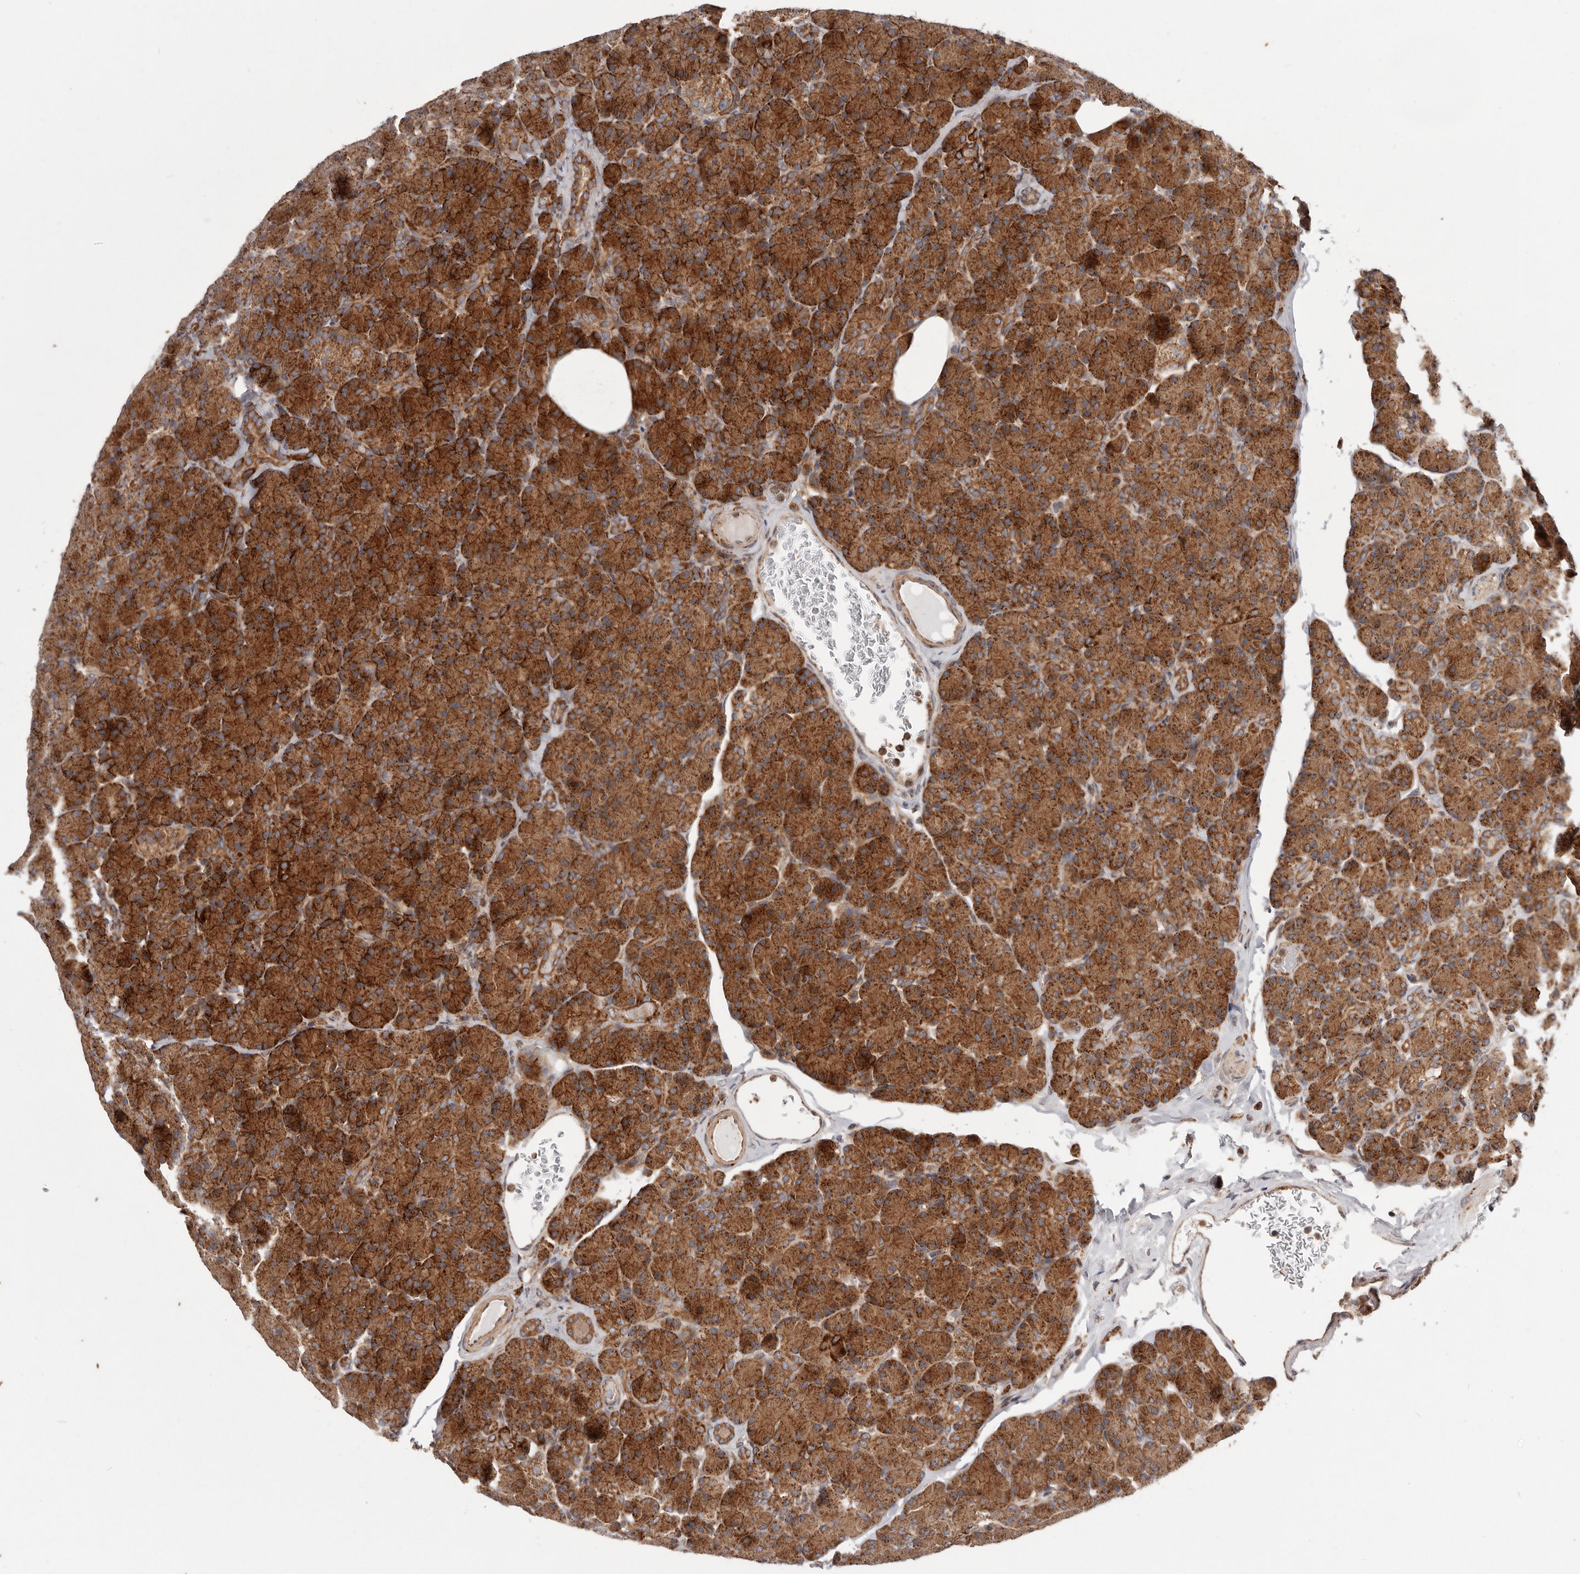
{"staining": {"intensity": "strong", "quantity": ">75%", "location": "cytoplasmic/membranous"}, "tissue": "pancreas", "cell_type": "Exocrine glandular cells", "image_type": "normal", "snomed": [{"axis": "morphology", "description": "Normal tissue, NOS"}, {"axis": "topography", "description": "Pancreas"}], "caption": "Immunohistochemical staining of unremarkable pancreas demonstrates strong cytoplasmic/membranous protein expression in about >75% of exocrine glandular cells.", "gene": "MRPS10", "patient": {"sex": "female", "age": 43}}